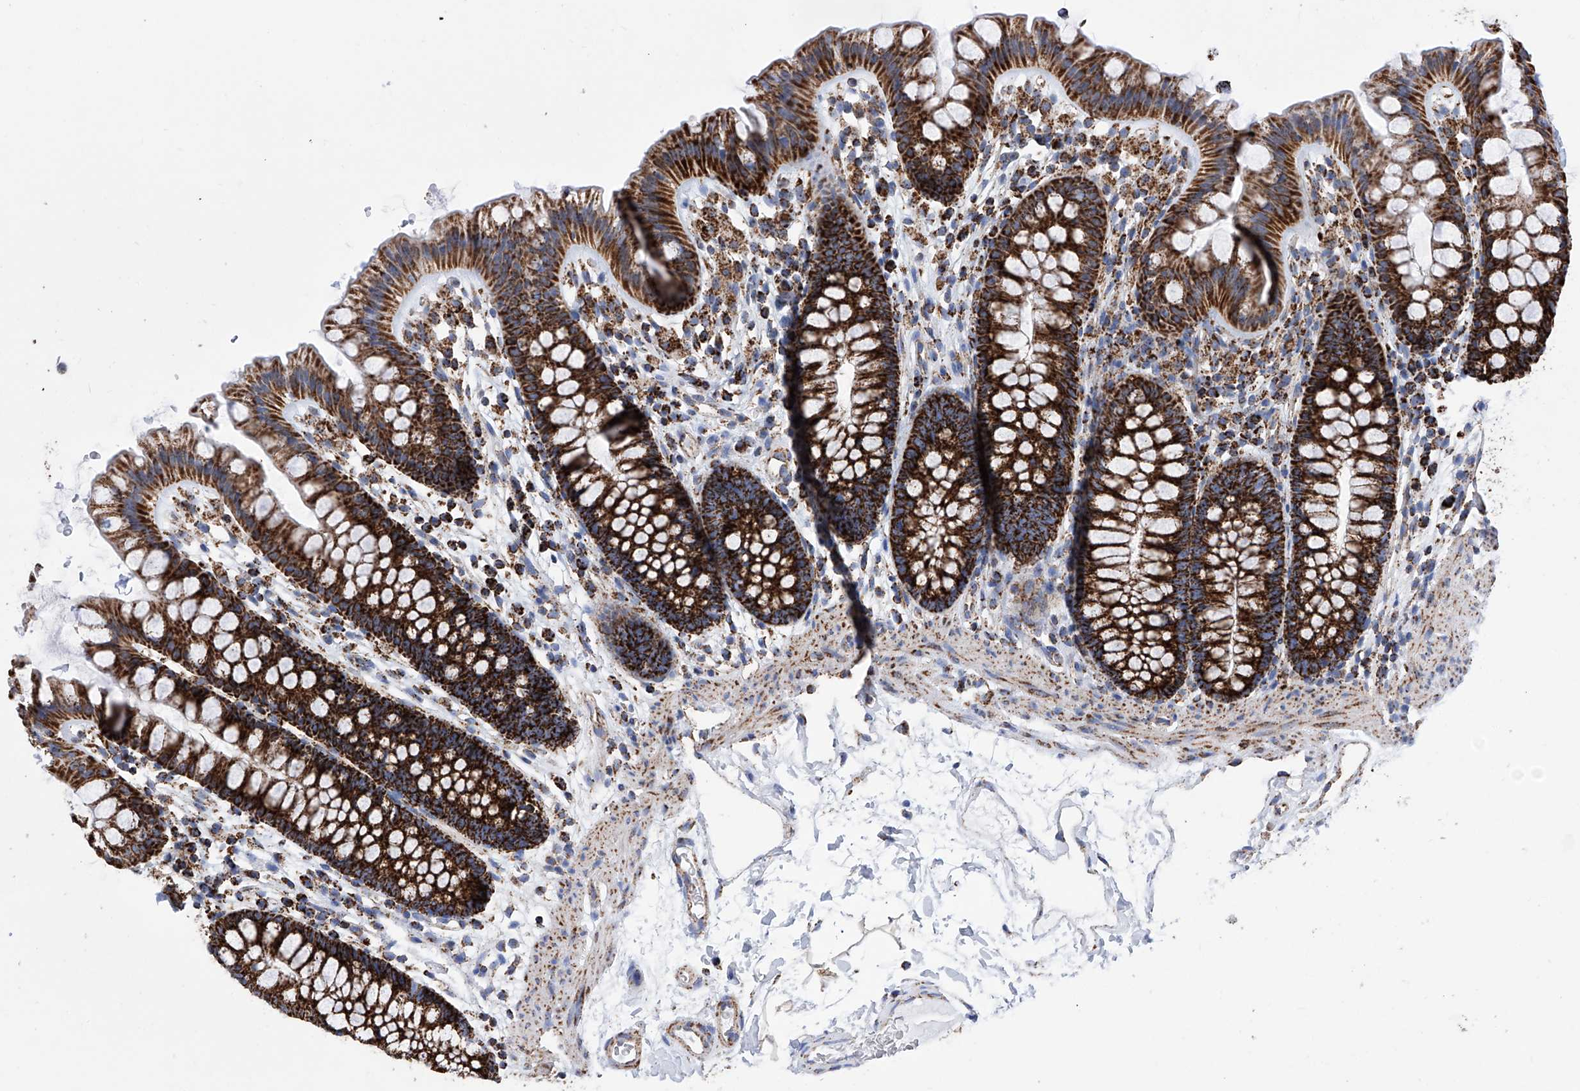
{"staining": {"intensity": "moderate", "quantity": ">75%", "location": "cytoplasmic/membranous"}, "tissue": "colon", "cell_type": "Endothelial cells", "image_type": "normal", "snomed": [{"axis": "morphology", "description": "Normal tissue, NOS"}, {"axis": "topography", "description": "Colon"}], "caption": "Colon stained for a protein displays moderate cytoplasmic/membranous positivity in endothelial cells.", "gene": "ATP5PF", "patient": {"sex": "female", "age": 62}}